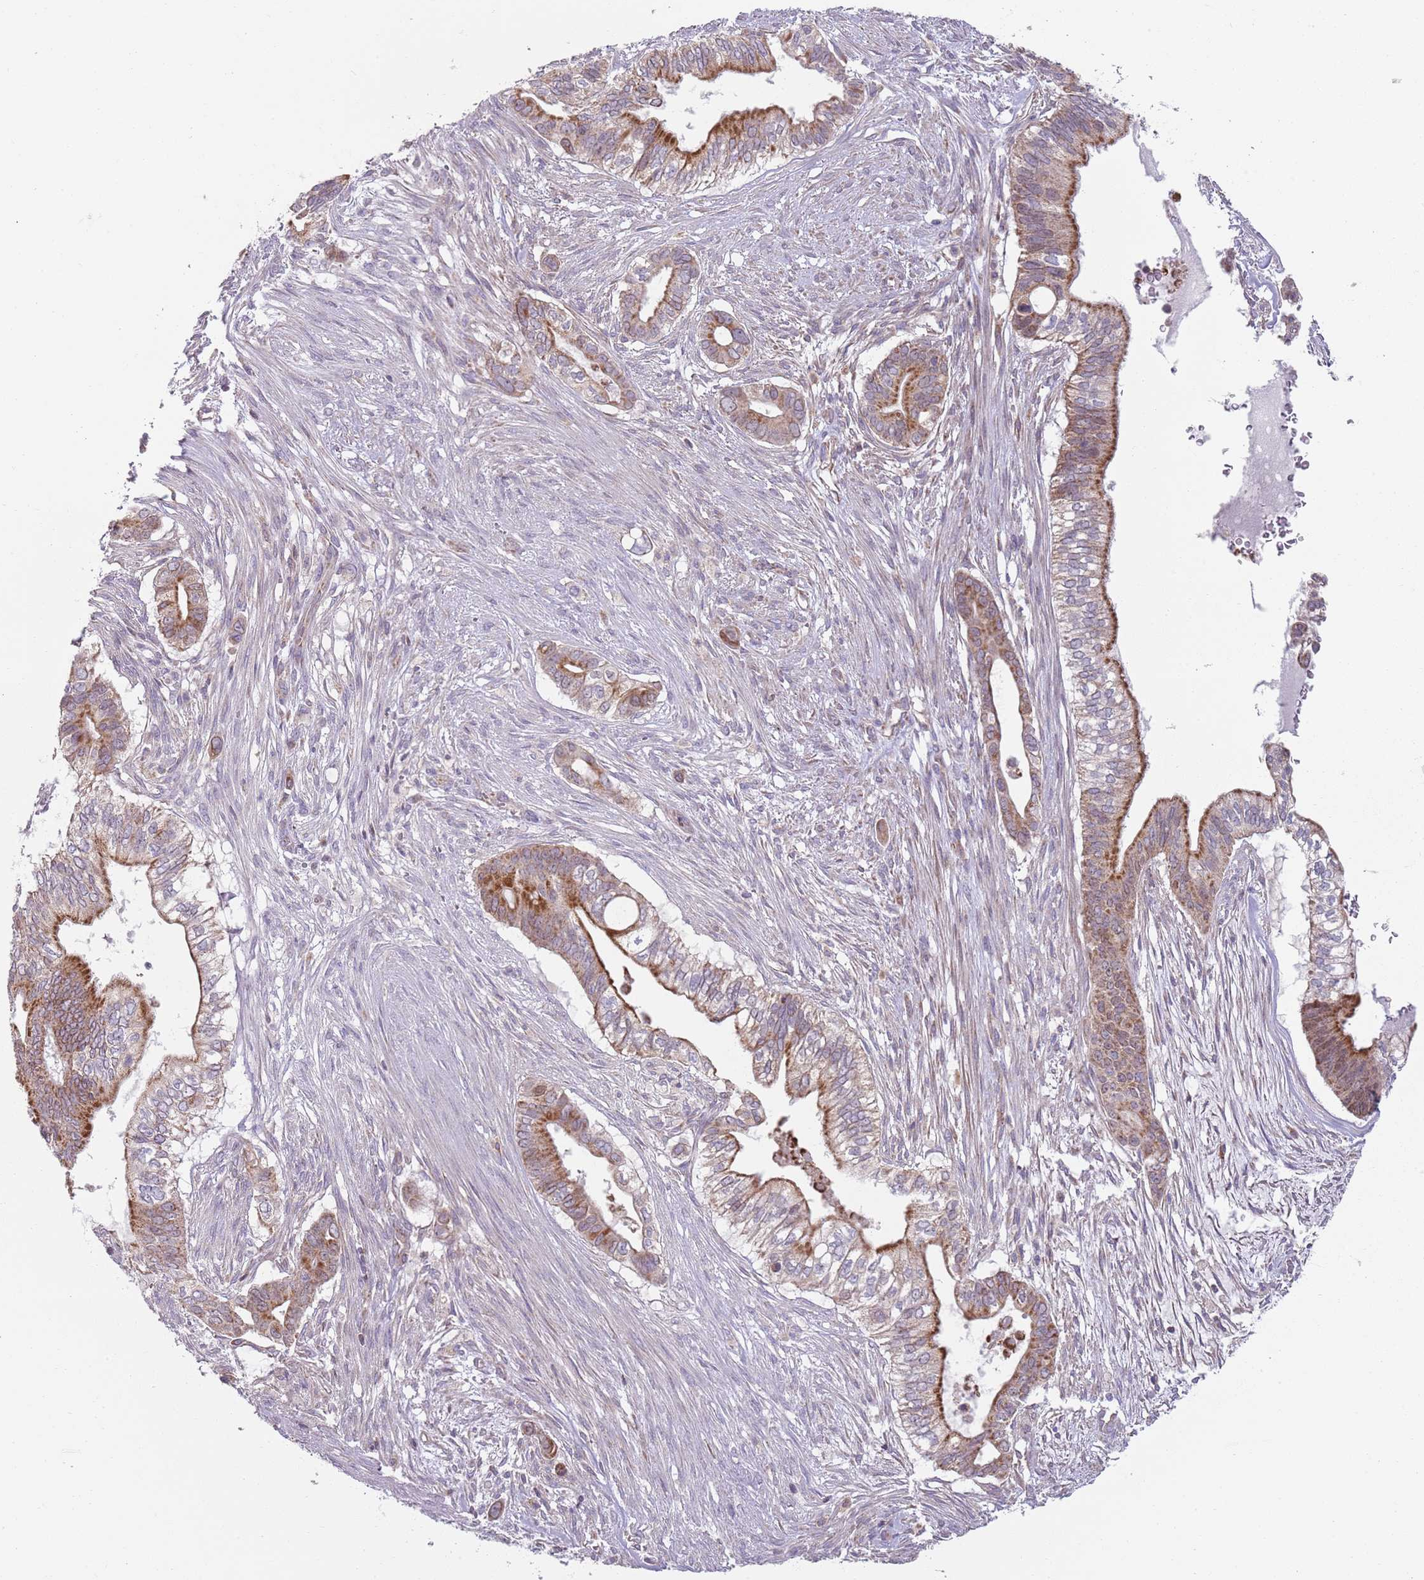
{"staining": {"intensity": "moderate", "quantity": ">75%", "location": "cytoplasmic/membranous"}, "tissue": "pancreatic cancer", "cell_type": "Tumor cells", "image_type": "cancer", "snomed": [{"axis": "morphology", "description": "Adenocarcinoma, NOS"}, {"axis": "topography", "description": "Pancreas"}], "caption": "Adenocarcinoma (pancreatic) tissue shows moderate cytoplasmic/membranous expression in about >75% of tumor cells", "gene": "GAS8", "patient": {"sex": "male", "age": 68}}